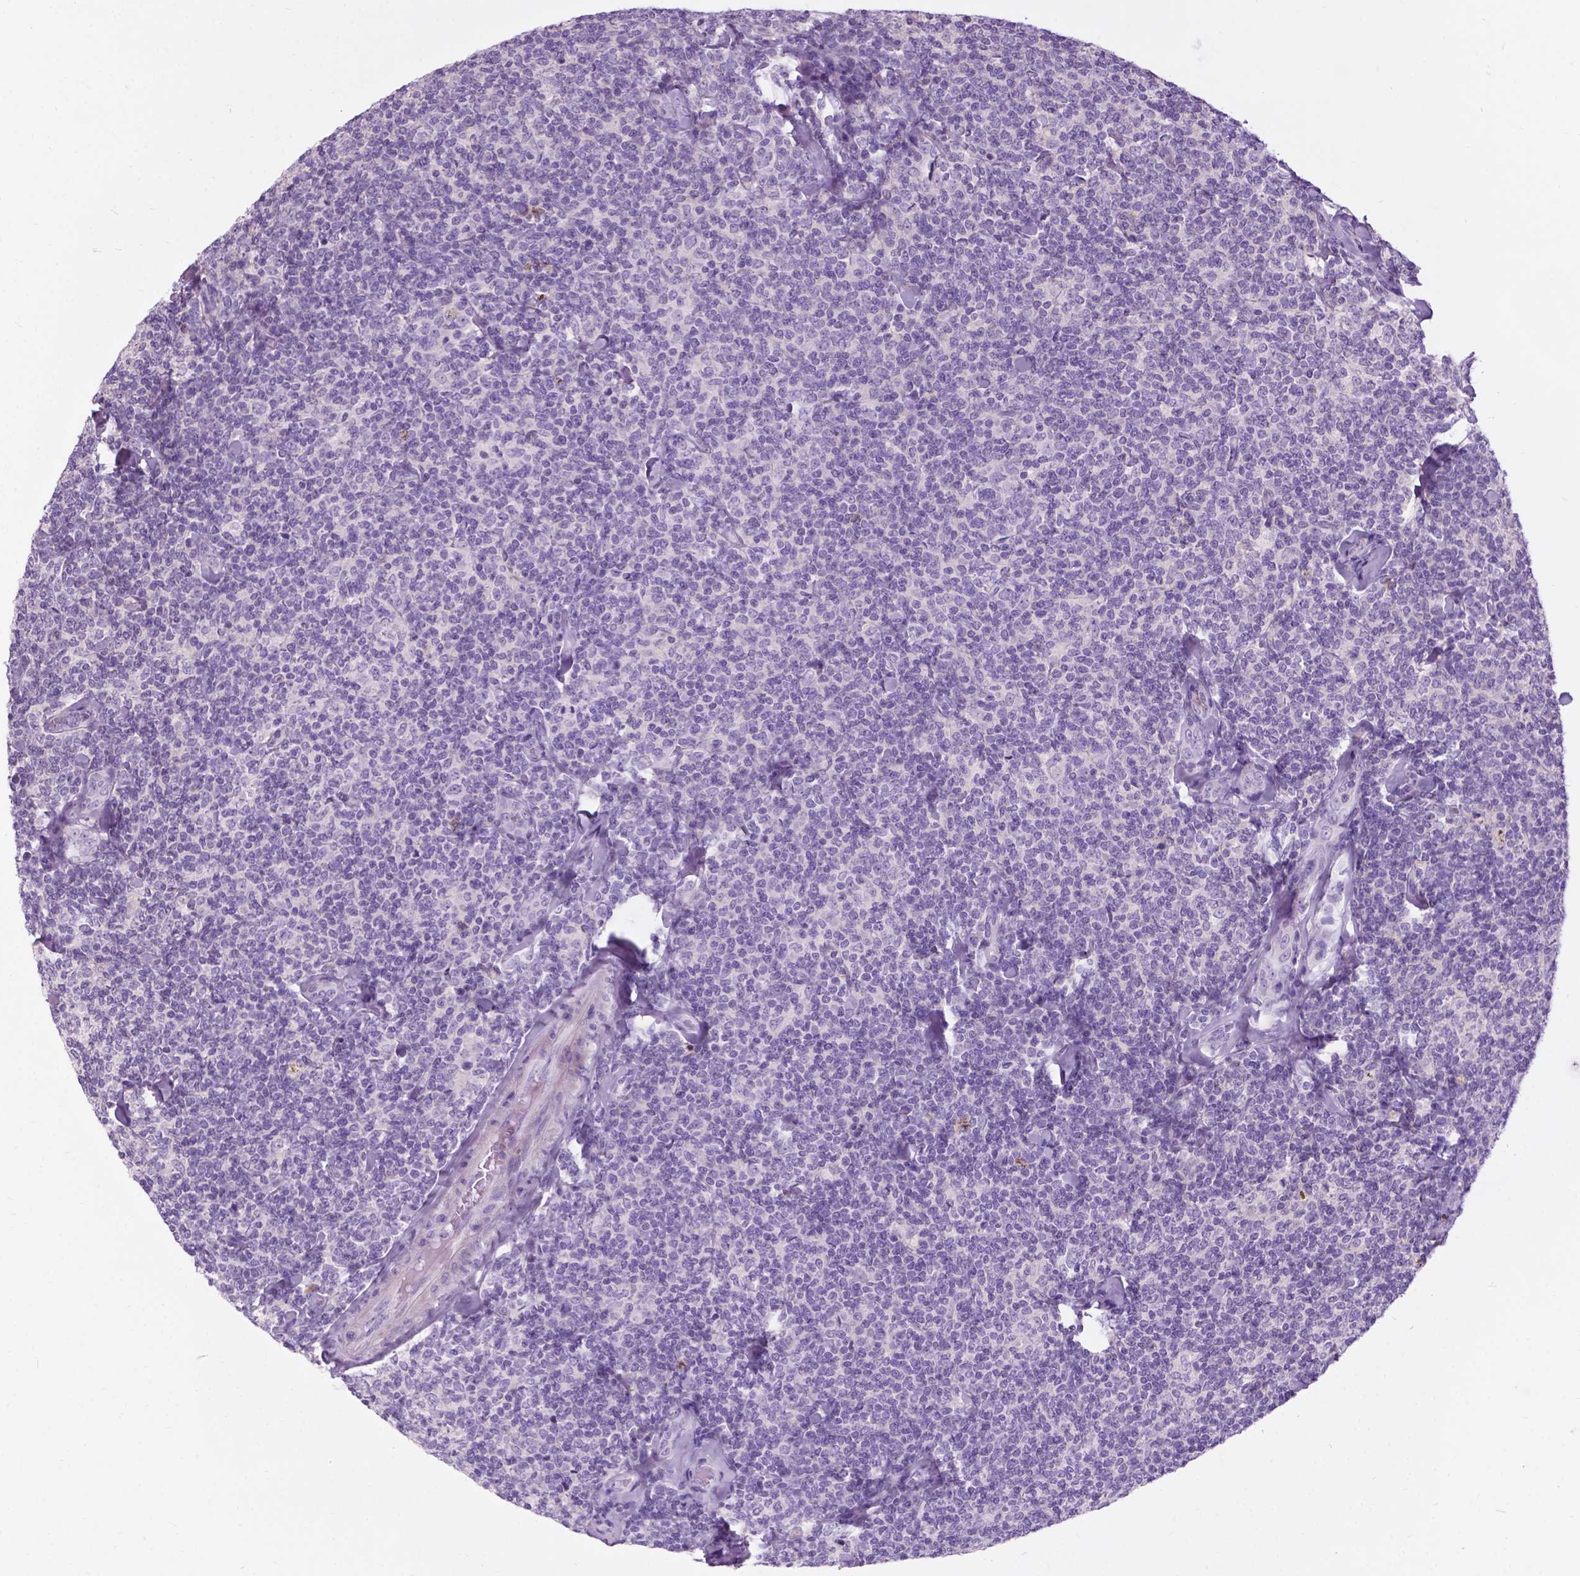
{"staining": {"intensity": "negative", "quantity": "none", "location": "none"}, "tissue": "lymphoma", "cell_type": "Tumor cells", "image_type": "cancer", "snomed": [{"axis": "morphology", "description": "Malignant lymphoma, non-Hodgkin's type, Low grade"}, {"axis": "topography", "description": "Lymph node"}], "caption": "Lymphoma stained for a protein using immunohistochemistry (IHC) displays no positivity tumor cells.", "gene": "PRR35", "patient": {"sex": "female", "age": 56}}